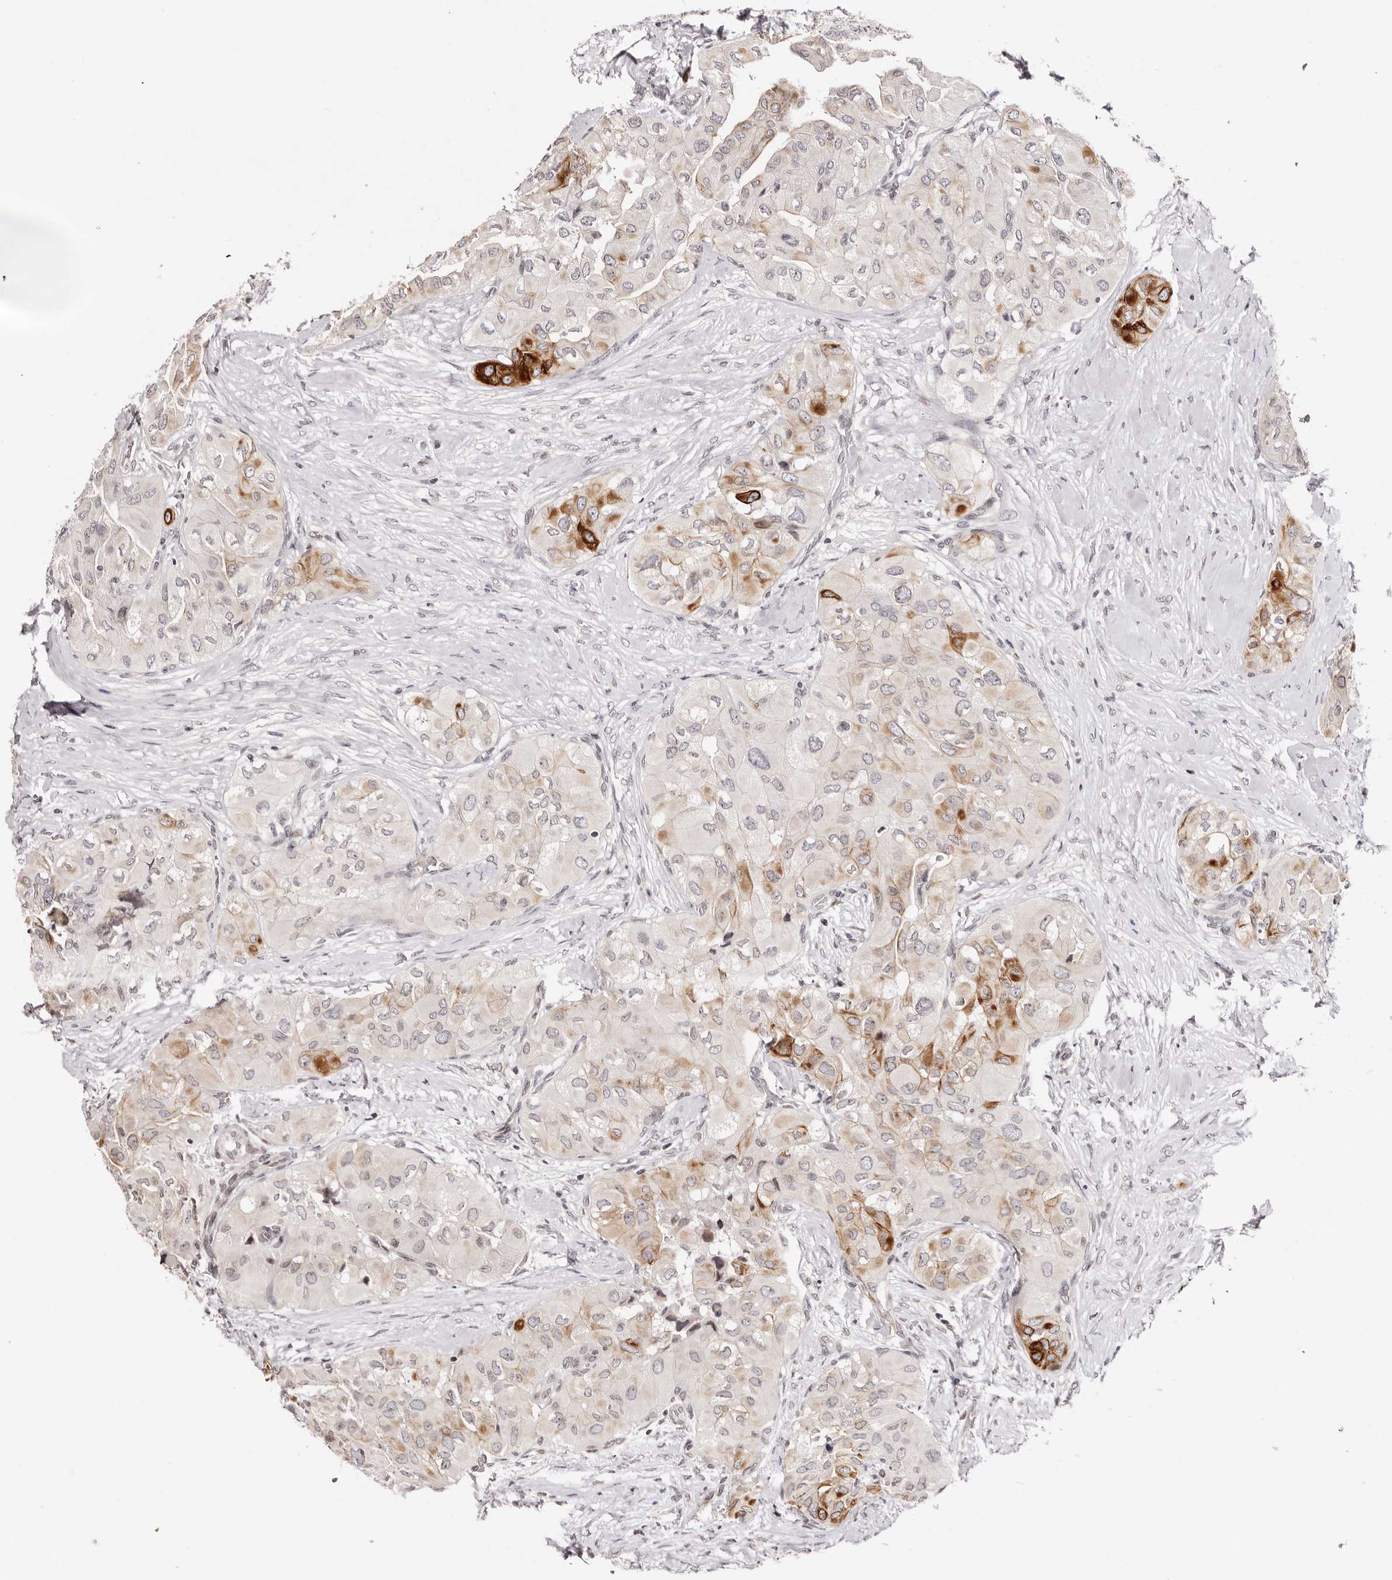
{"staining": {"intensity": "strong", "quantity": "25%-75%", "location": "cytoplasmic/membranous"}, "tissue": "thyroid cancer", "cell_type": "Tumor cells", "image_type": "cancer", "snomed": [{"axis": "morphology", "description": "Papillary adenocarcinoma, NOS"}, {"axis": "topography", "description": "Thyroid gland"}], "caption": "IHC of thyroid papillary adenocarcinoma reveals high levels of strong cytoplasmic/membranous staining in approximately 25%-75% of tumor cells. (DAB (3,3'-diaminobenzidine) IHC with brightfield microscopy, high magnification).", "gene": "NUP153", "patient": {"sex": "female", "age": 59}}